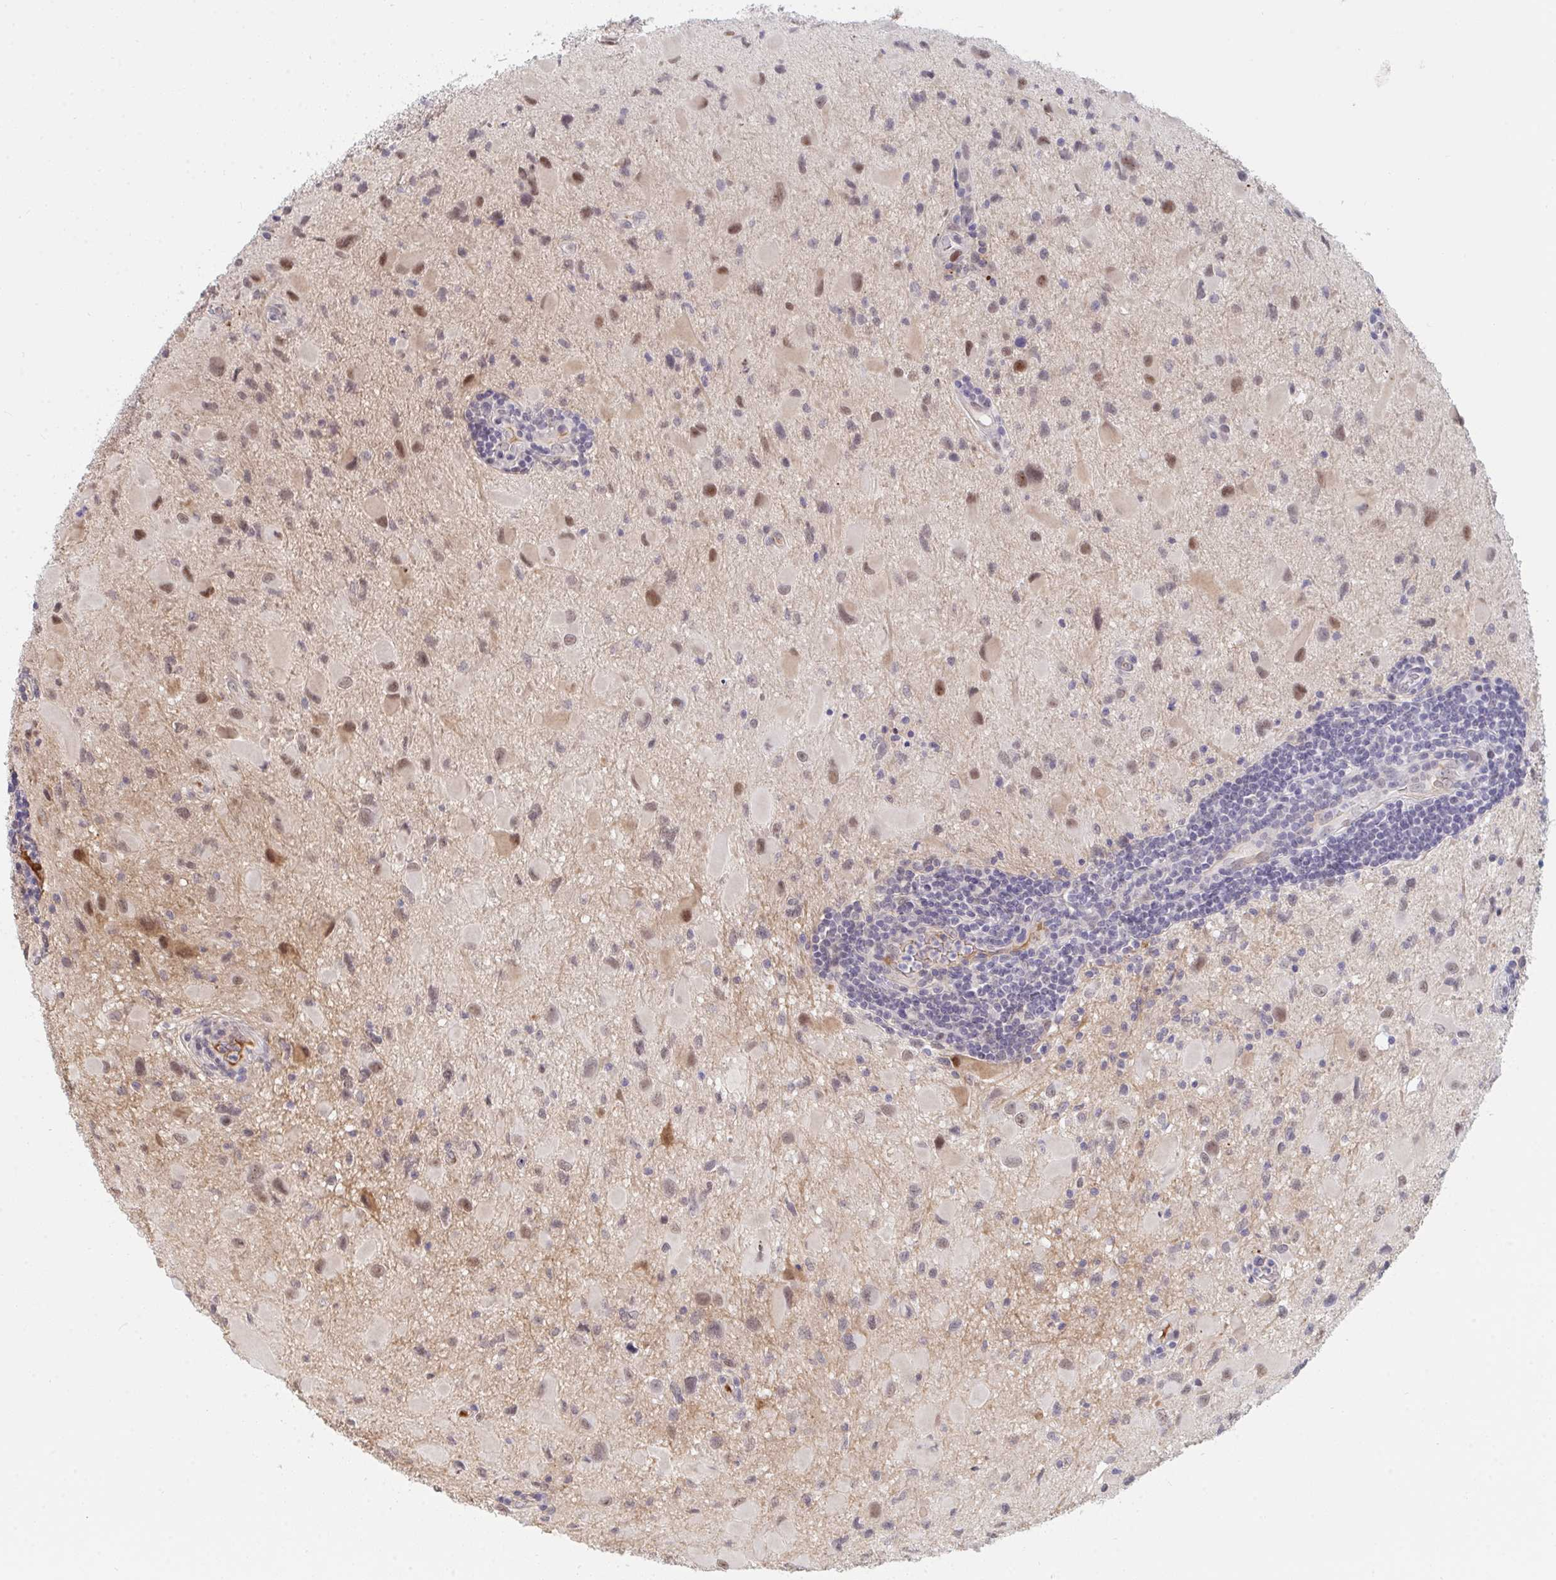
{"staining": {"intensity": "moderate", "quantity": "25%-75%", "location": "nuclear"}, "tissue": "glioma", "cell_type": "Tumor cells", "image_type": "cancer", "snomed": [{"axis": "morphology", "description": "Glioma, malignant, Low grade"}, {"axis": "topography", "description": "Brain"}], "caption": "There is medium levels of moderate nuclear staining in tumor cells of glioma, as demonstrated by immunohistochemical staining (brown color).", "gene": "DSCAML1", "patient": {"sex": "female", "age": 32}}